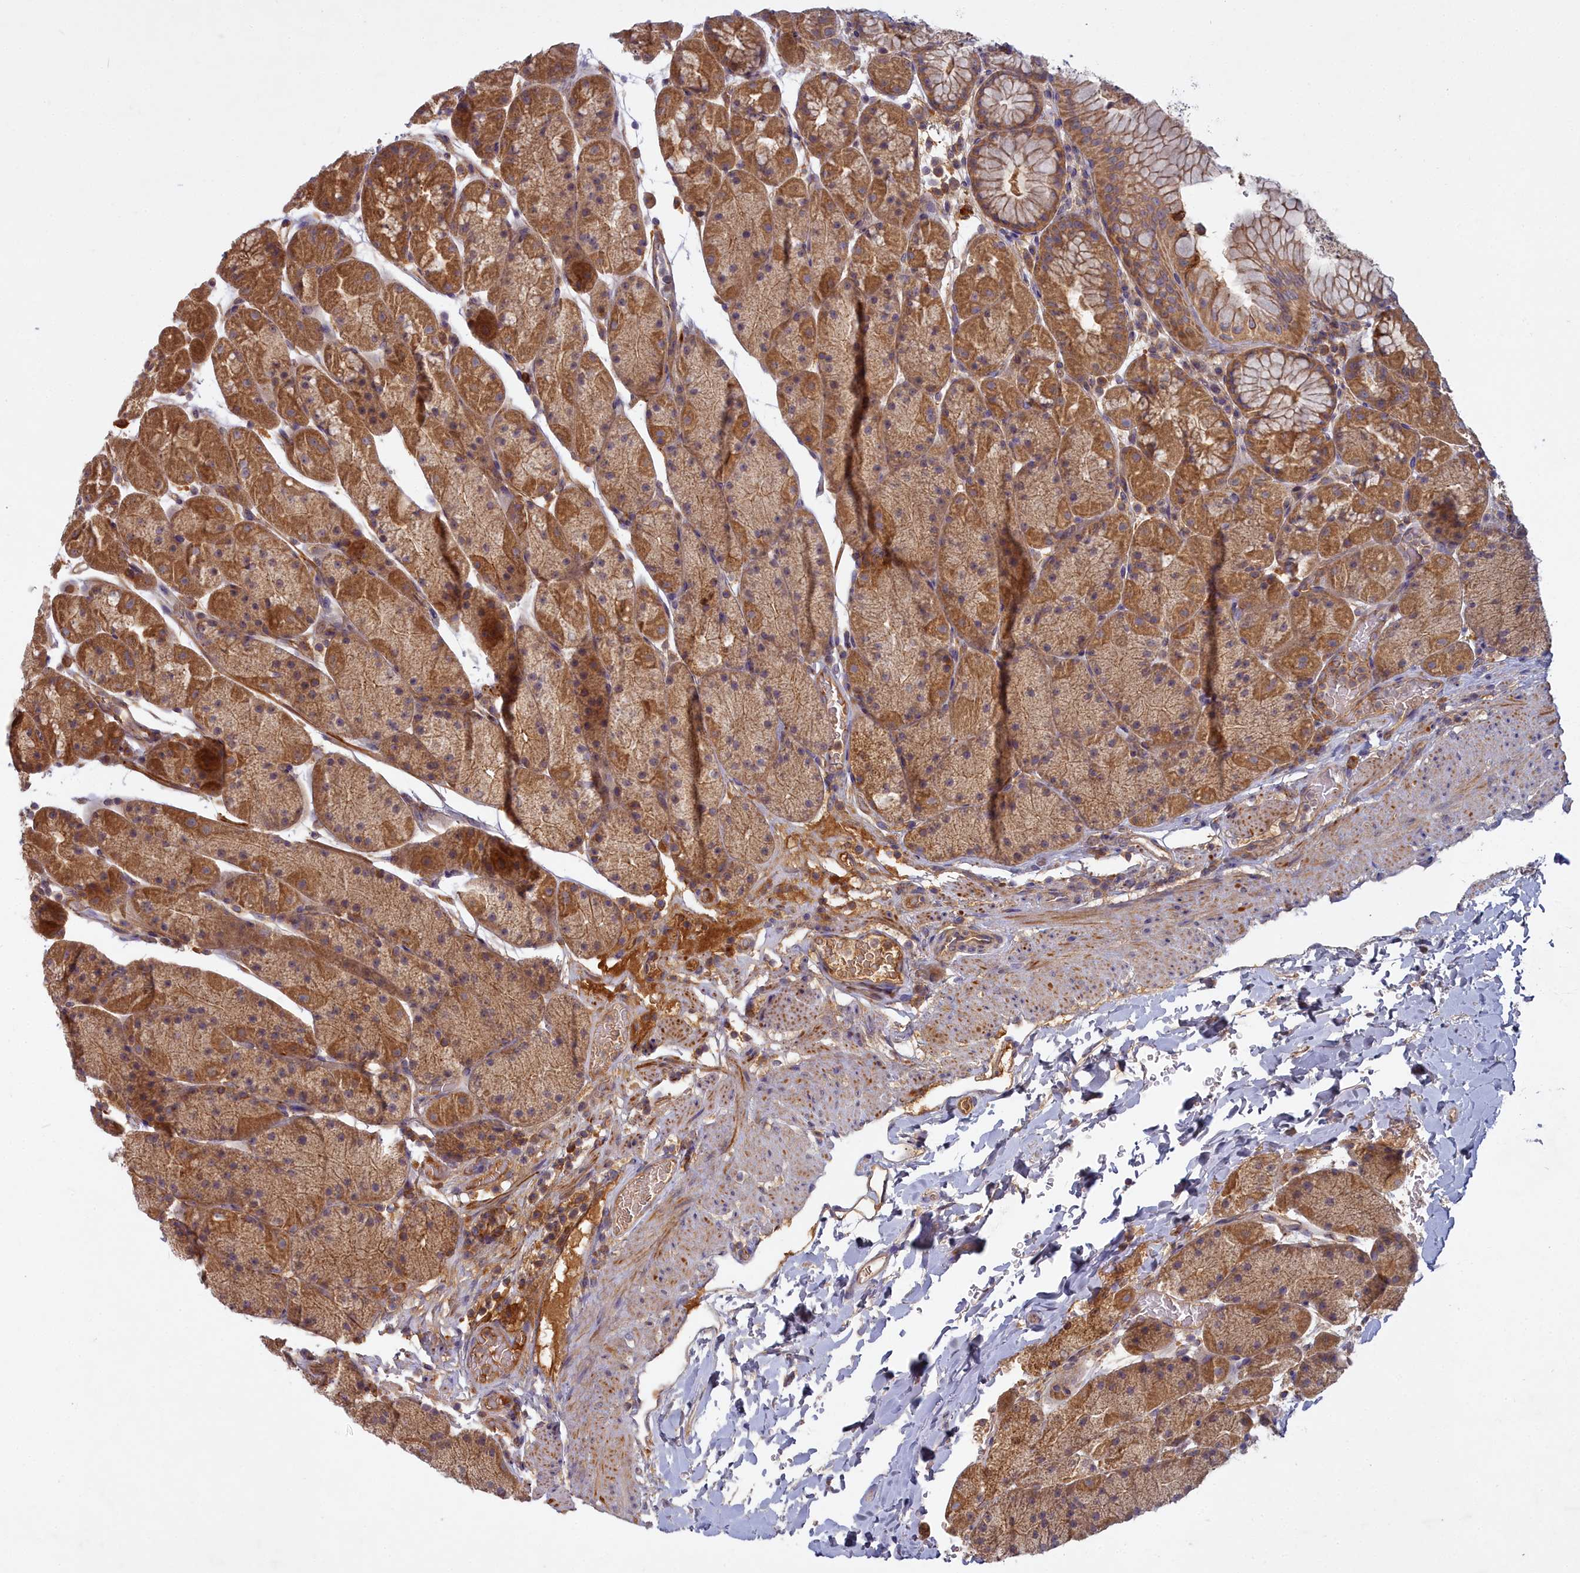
{"staining": {"intensity": "moderate", "quantity": ">75%", "location": "cytoplasmic/membranous"}, "tissue": "stomach", "cell_type": "Glandular cells", "image_type": "normal", "snomed": [{"axis": "morphology", "description": "Normal tissue, NOS"}, {"axis": "topography", "description": "Stomach, upper"}, {"axis": "topography", "description": "Stomach, lower"}], "caption": "This image shows IHC staining of unremarkable human stomach, with medium moderate cytoplasmic/membranous staining in approximately >75% of glandular cells.", "gene": "CCDC167", "patient": {"sex": "male", "age": 67}}